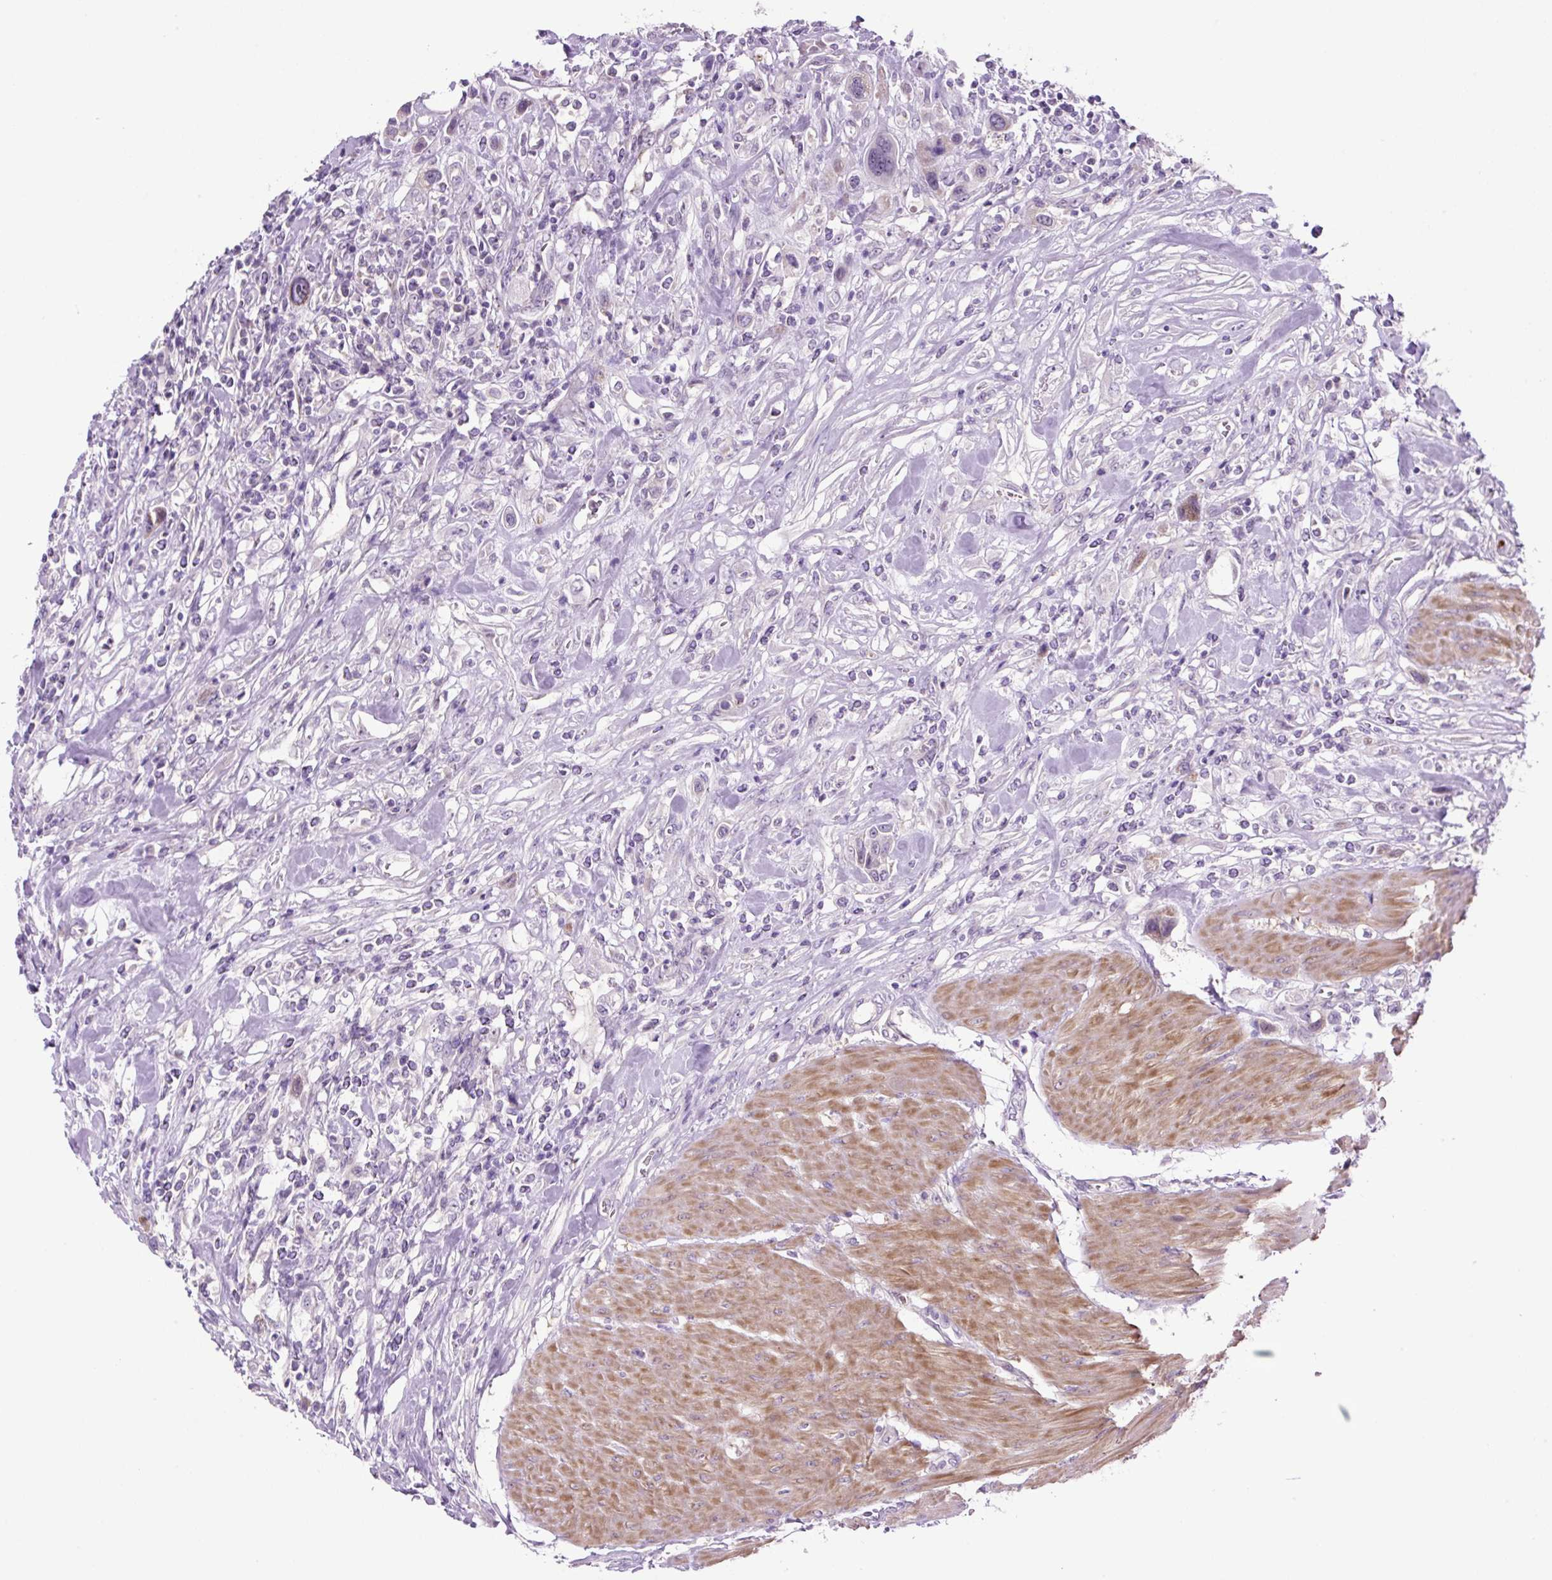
{"staining": {"intensity": "negative", "quantity": "none", "location": "none"}, "tissue": "urothelial cancer", "cell_type": "Tumor cells", "image_type": "cancer", "snomed": [{"axis": "morphology", "description": "Urothelial carcinoma, High grade"}, {"axis": "topography", "description": "Urinary bladder"}], "caption": "An image of human urothelial cancer is negative for staining in tumor cells.", "gene": "OGDHL", "patient": {"sex": "male", "age": 50}}